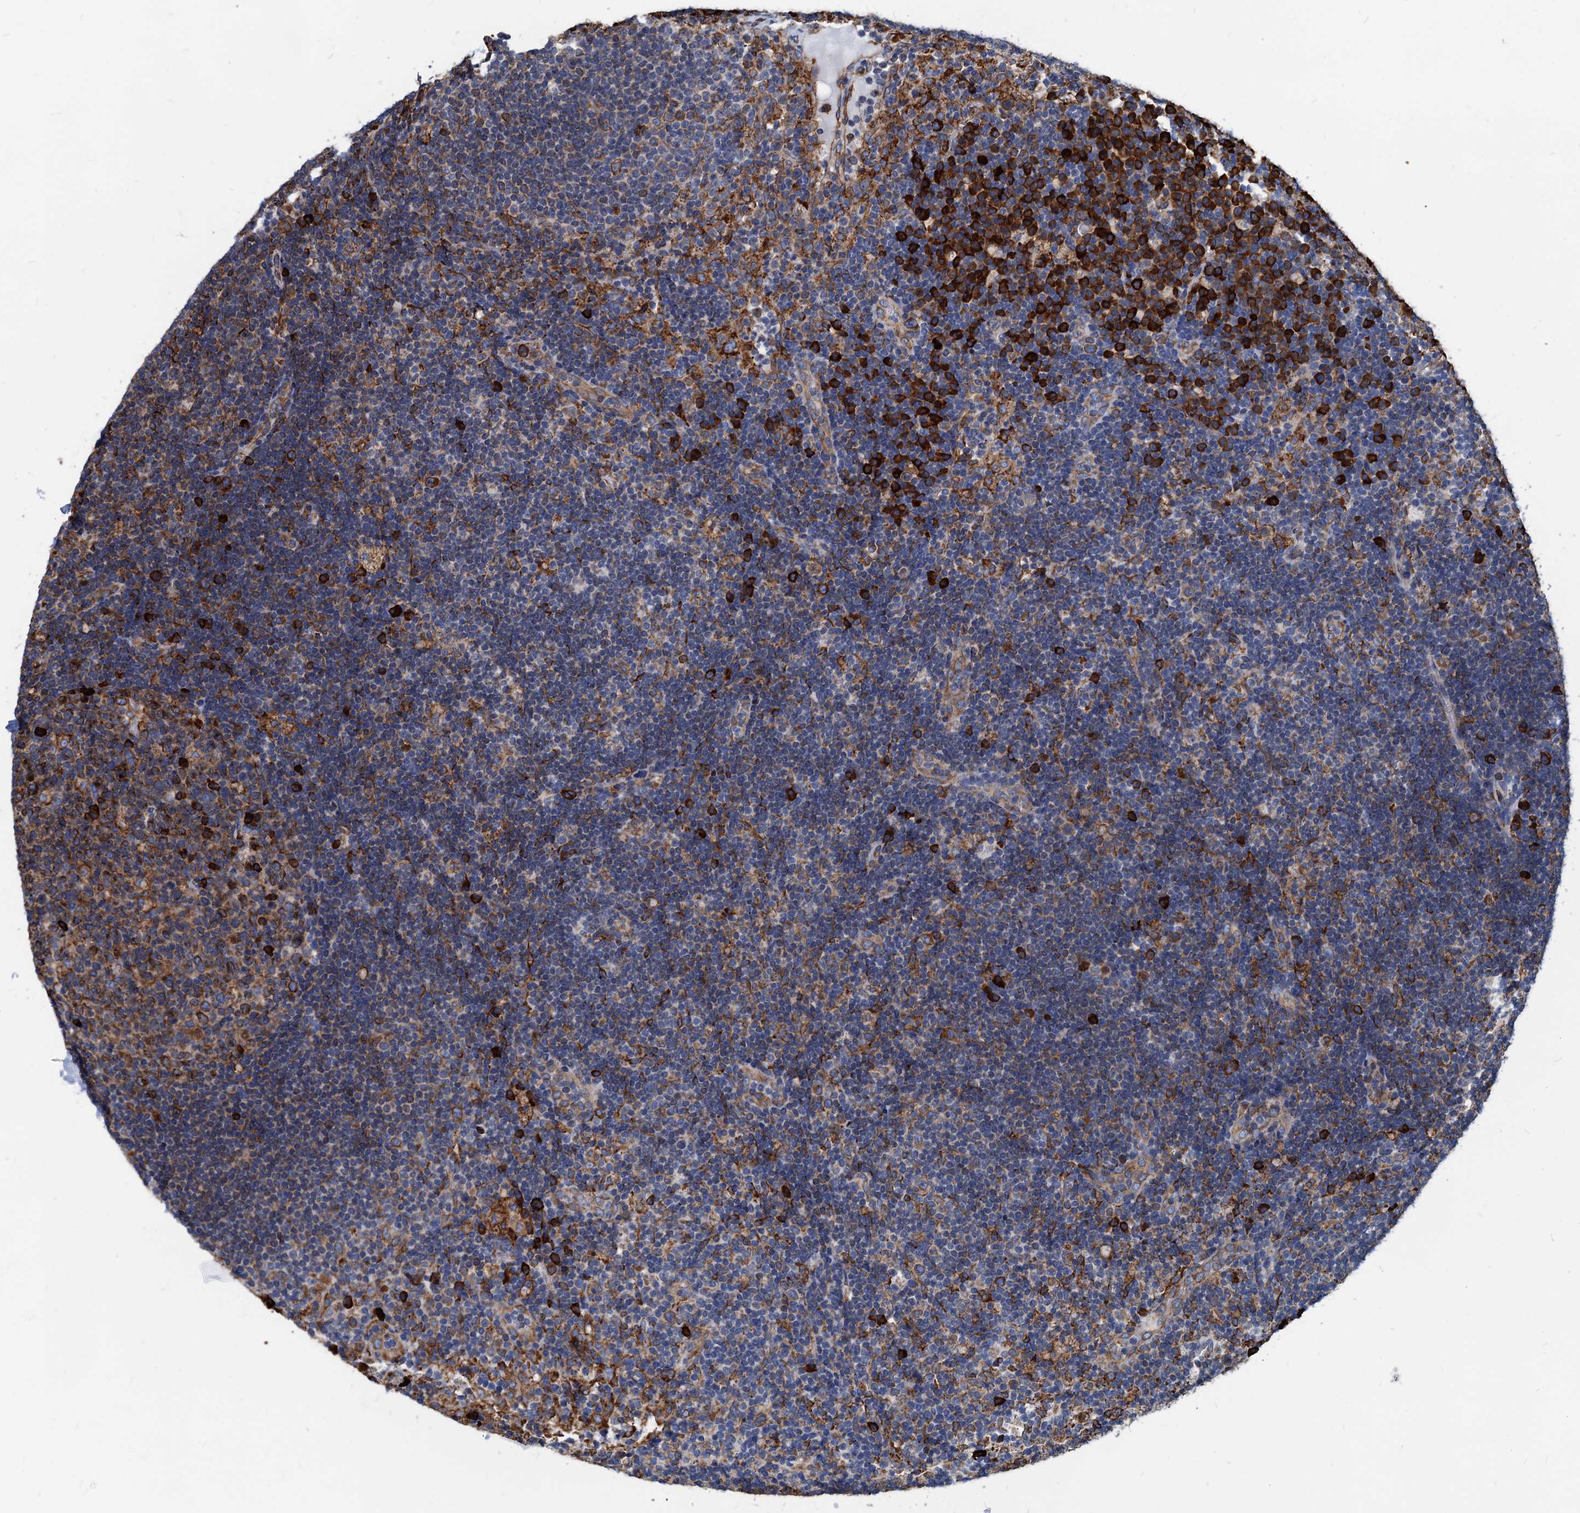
{"staining": {"intensity": "strong", "quantity": "25%-75%", "location": "cytoplasmic/membranous"}, "tissue": "lymph node", "cell_type": "Germinal center cells", "image_type": "normal", "snomed": [{"axis": "morphology", "description": "Normal tissue, NOS"}, {"axis": "topography", "description": "Lymph node"}], "caption": "This image displays normal lymph node stained with immunohistochemistry (IHC) to label a protein in brown. The cytoplasmic/membranous of germinal center cells show strong positivity for the protein. Nuclei are counter-stained blue.", "gene": "HSPA5", "patient": {"sex": "female", "age": 70}}